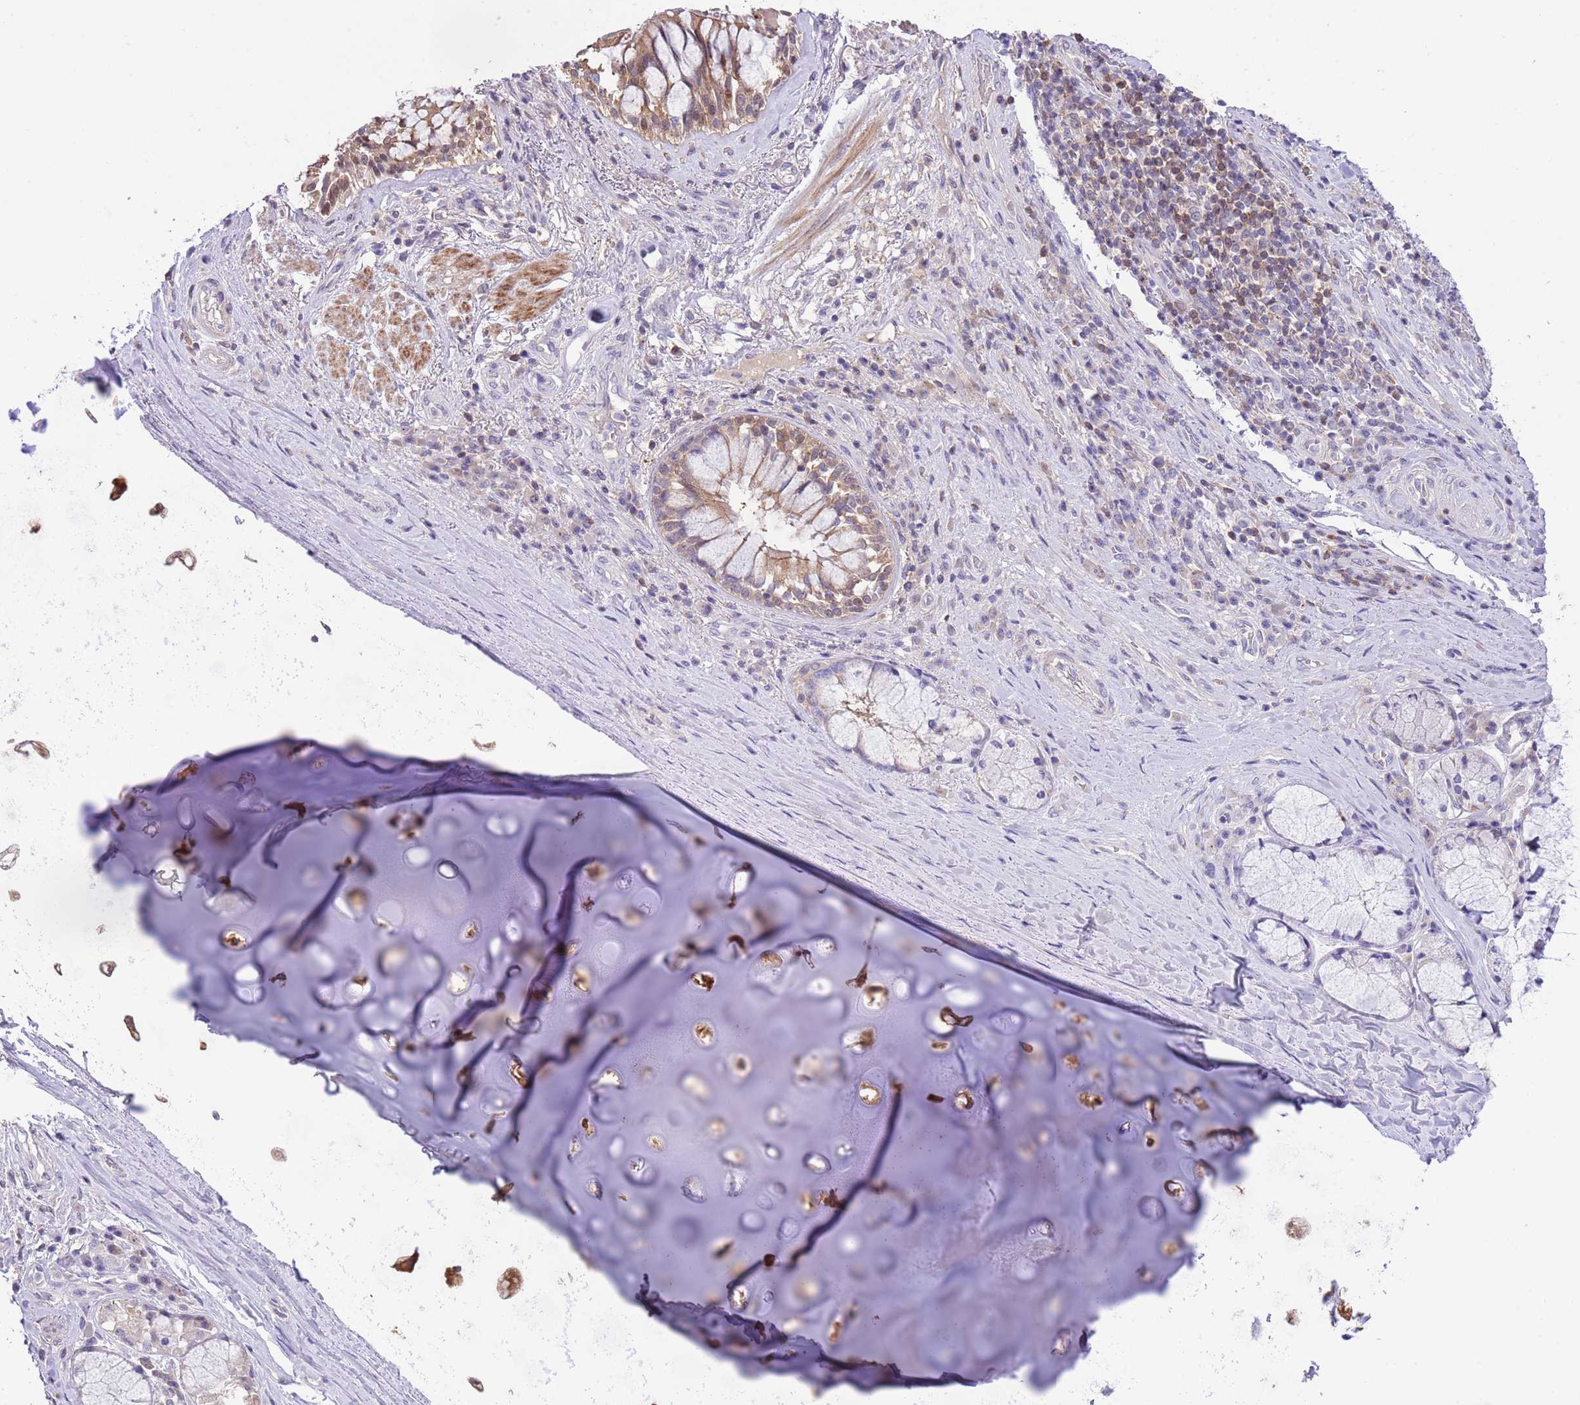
{"staining": {"intensity": "negative", "quantity": "none", "location": "none"}, "tissue": "adipose tissue", "cell_type": "Adipocytes", "image_type": "normal", "snomed": [{"axis": "morphology", "description": "Normal tissue, NOS"}, {"axis": "morphology", "description": "Squamous cell carcinoma, NOS"}, {"axis": "topography", "description": "Bronchus"}, {"axis": "topography", "description": "Lung"}], "caption": "The micrograph reveals no significant positivity in adipocytes of adipose tissue.", "gene": "PRR32", "patient": {"sex": "male", "age": 64}}